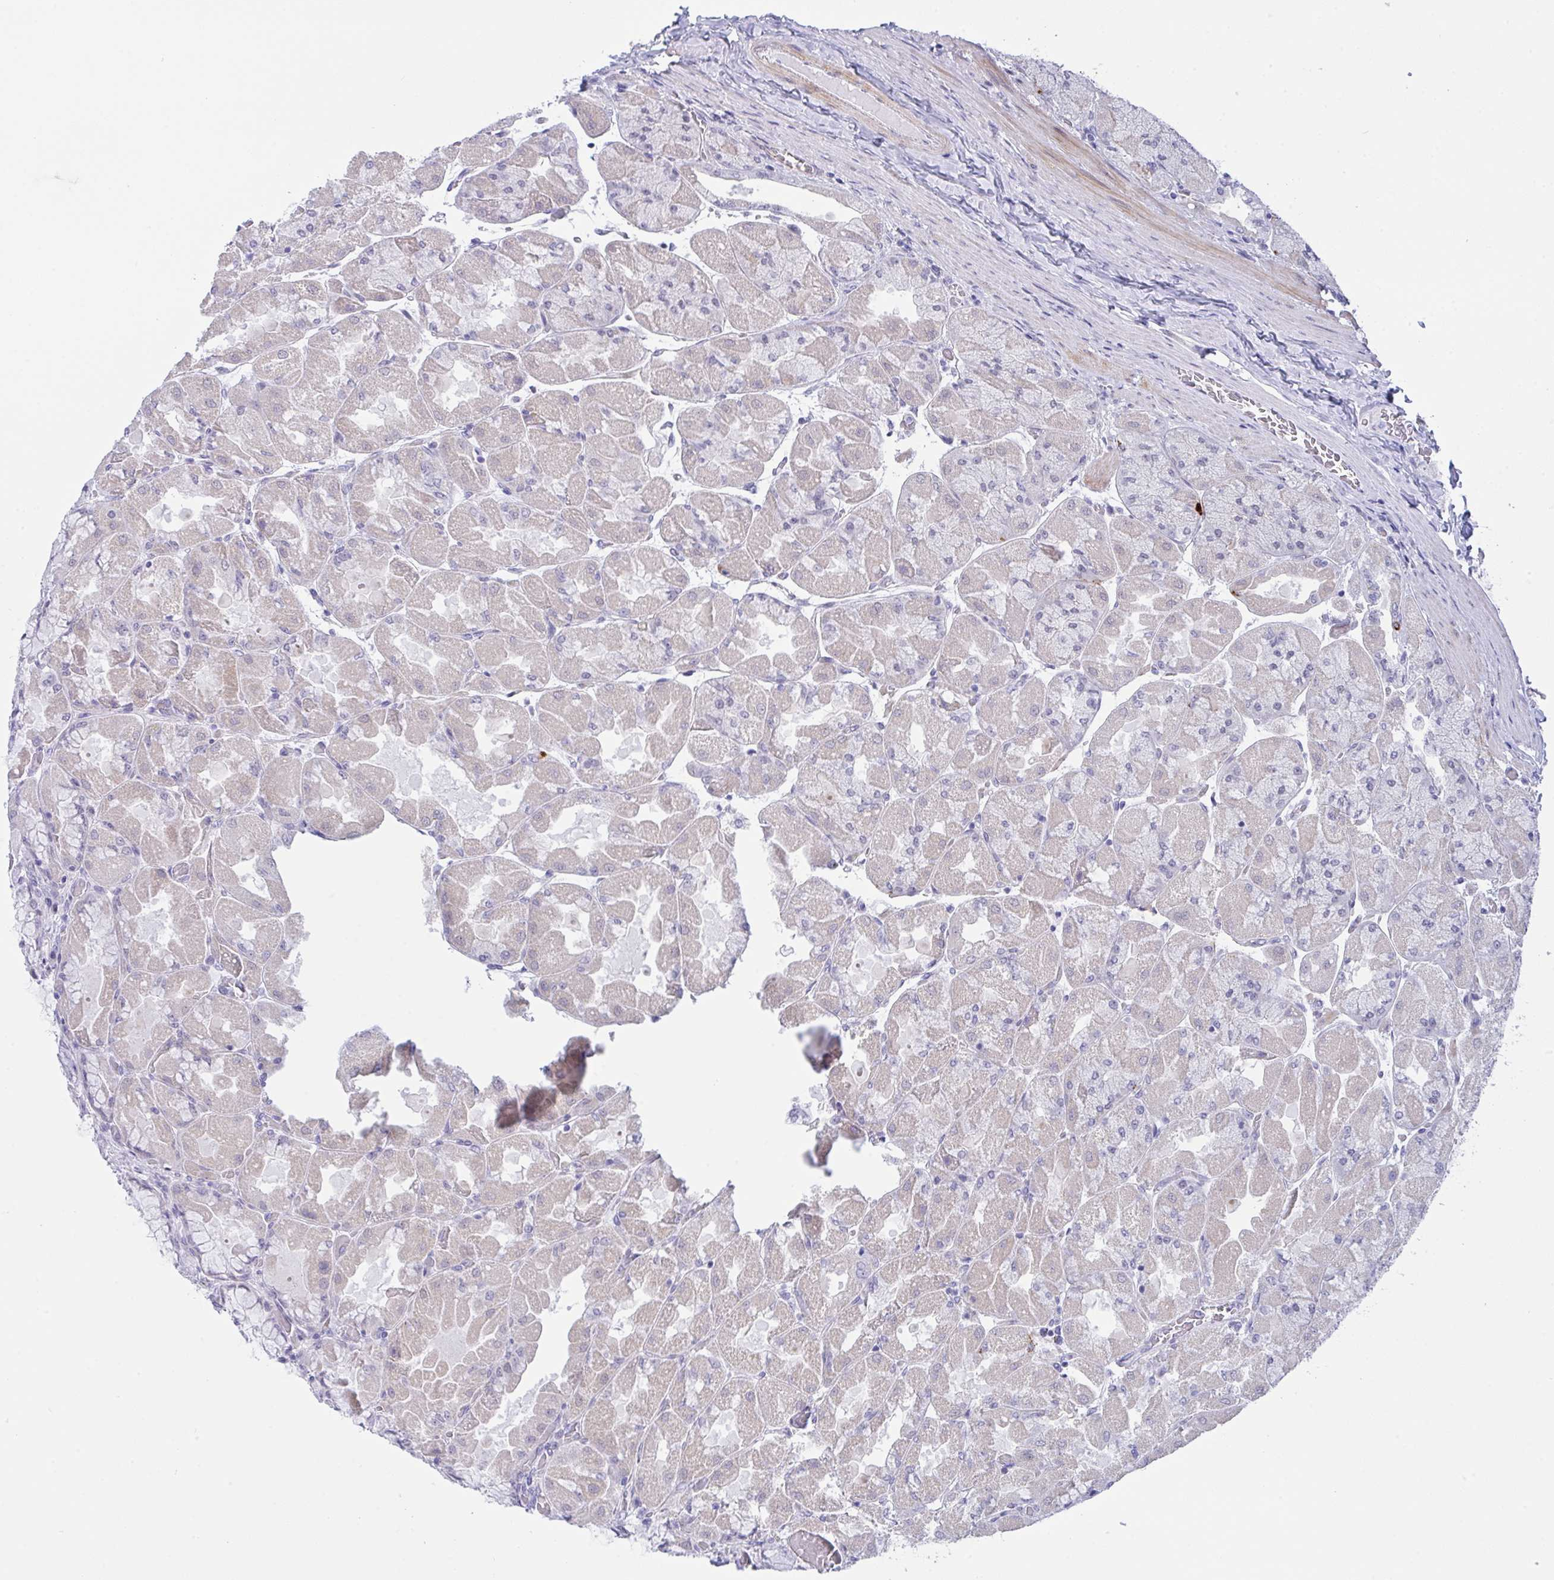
{"staining": {"intensity": "strong", "quantity": "<25%", "location": "cytoplasmic/membranous"}, "tissue": "stomach", "cell_type": "Glandular cells", "image_type": "normal", "snomed": [{"axis": "morphology", "description": "Normal tissue, NOS"}, {"axis": "topography", "description": "Stomach"}], "caption": "Stomach stained with a brown dye displays strong cytoplasmic/membranous positive staining in approximately <25% of glandular cells.", "gene": "FBXL22", "patient": {"sex": "female", "age": 61}}